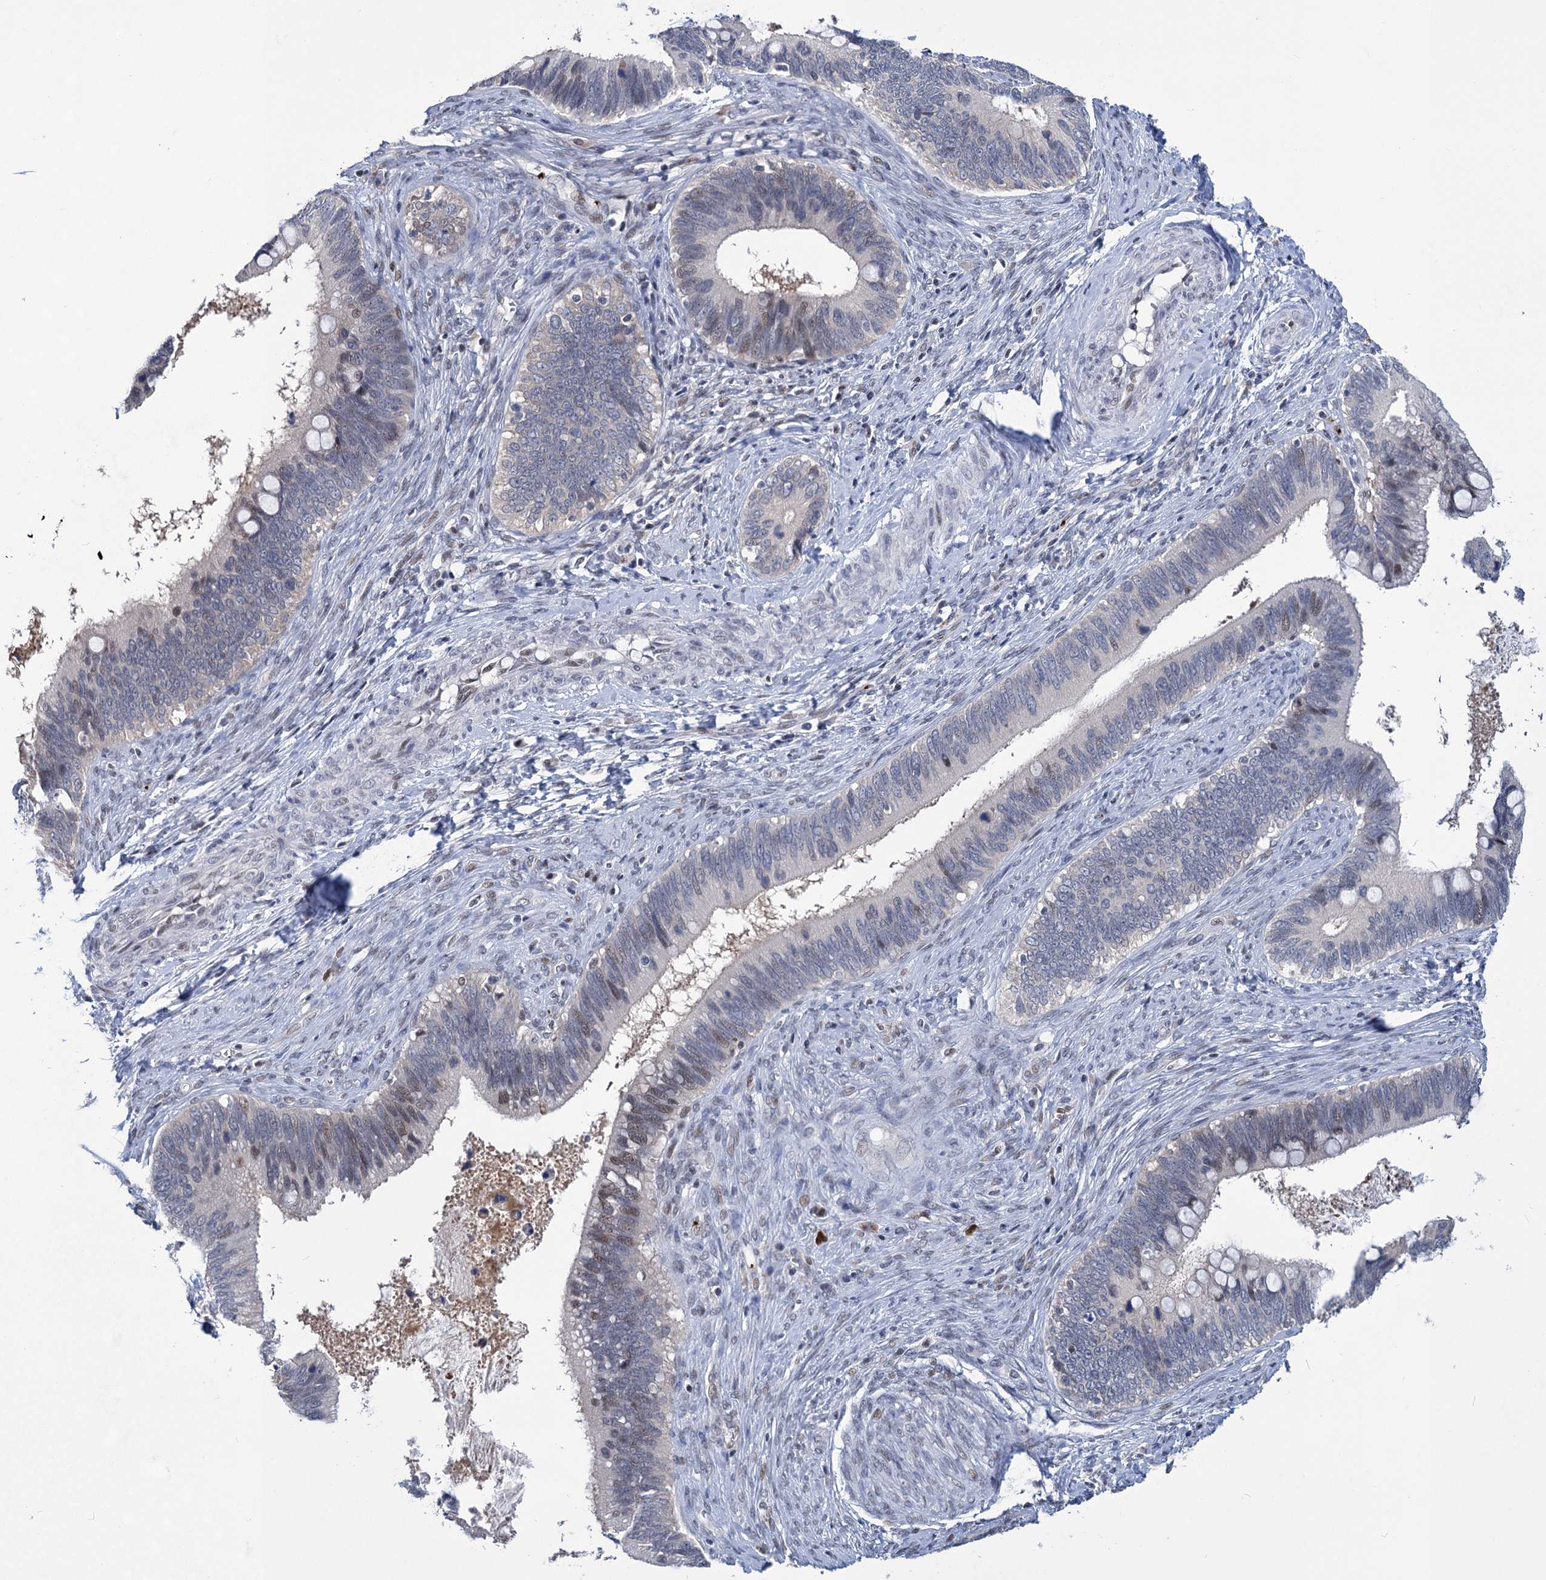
{"staining": {"intensity": "weak", "quantity": "<25%", "location": "nuclear"}, "tissue": "cervical cancer", "cell_type": "Tumor cells", "image_type": "cancer", "snomed": [{"axis": "morphology", "description": "Adenocarcinoma, NOS"}, {"axis": "topography", "description": "Cervix"}], "caption": "IHC photomicrograph of neoplastic tissue: cervical cancer (adenocarcinoma) stained with DAB reveals no significant protein staining in tumor cells.", "gene": "MON2", "patient": {"sex": "female", "age": 42}}